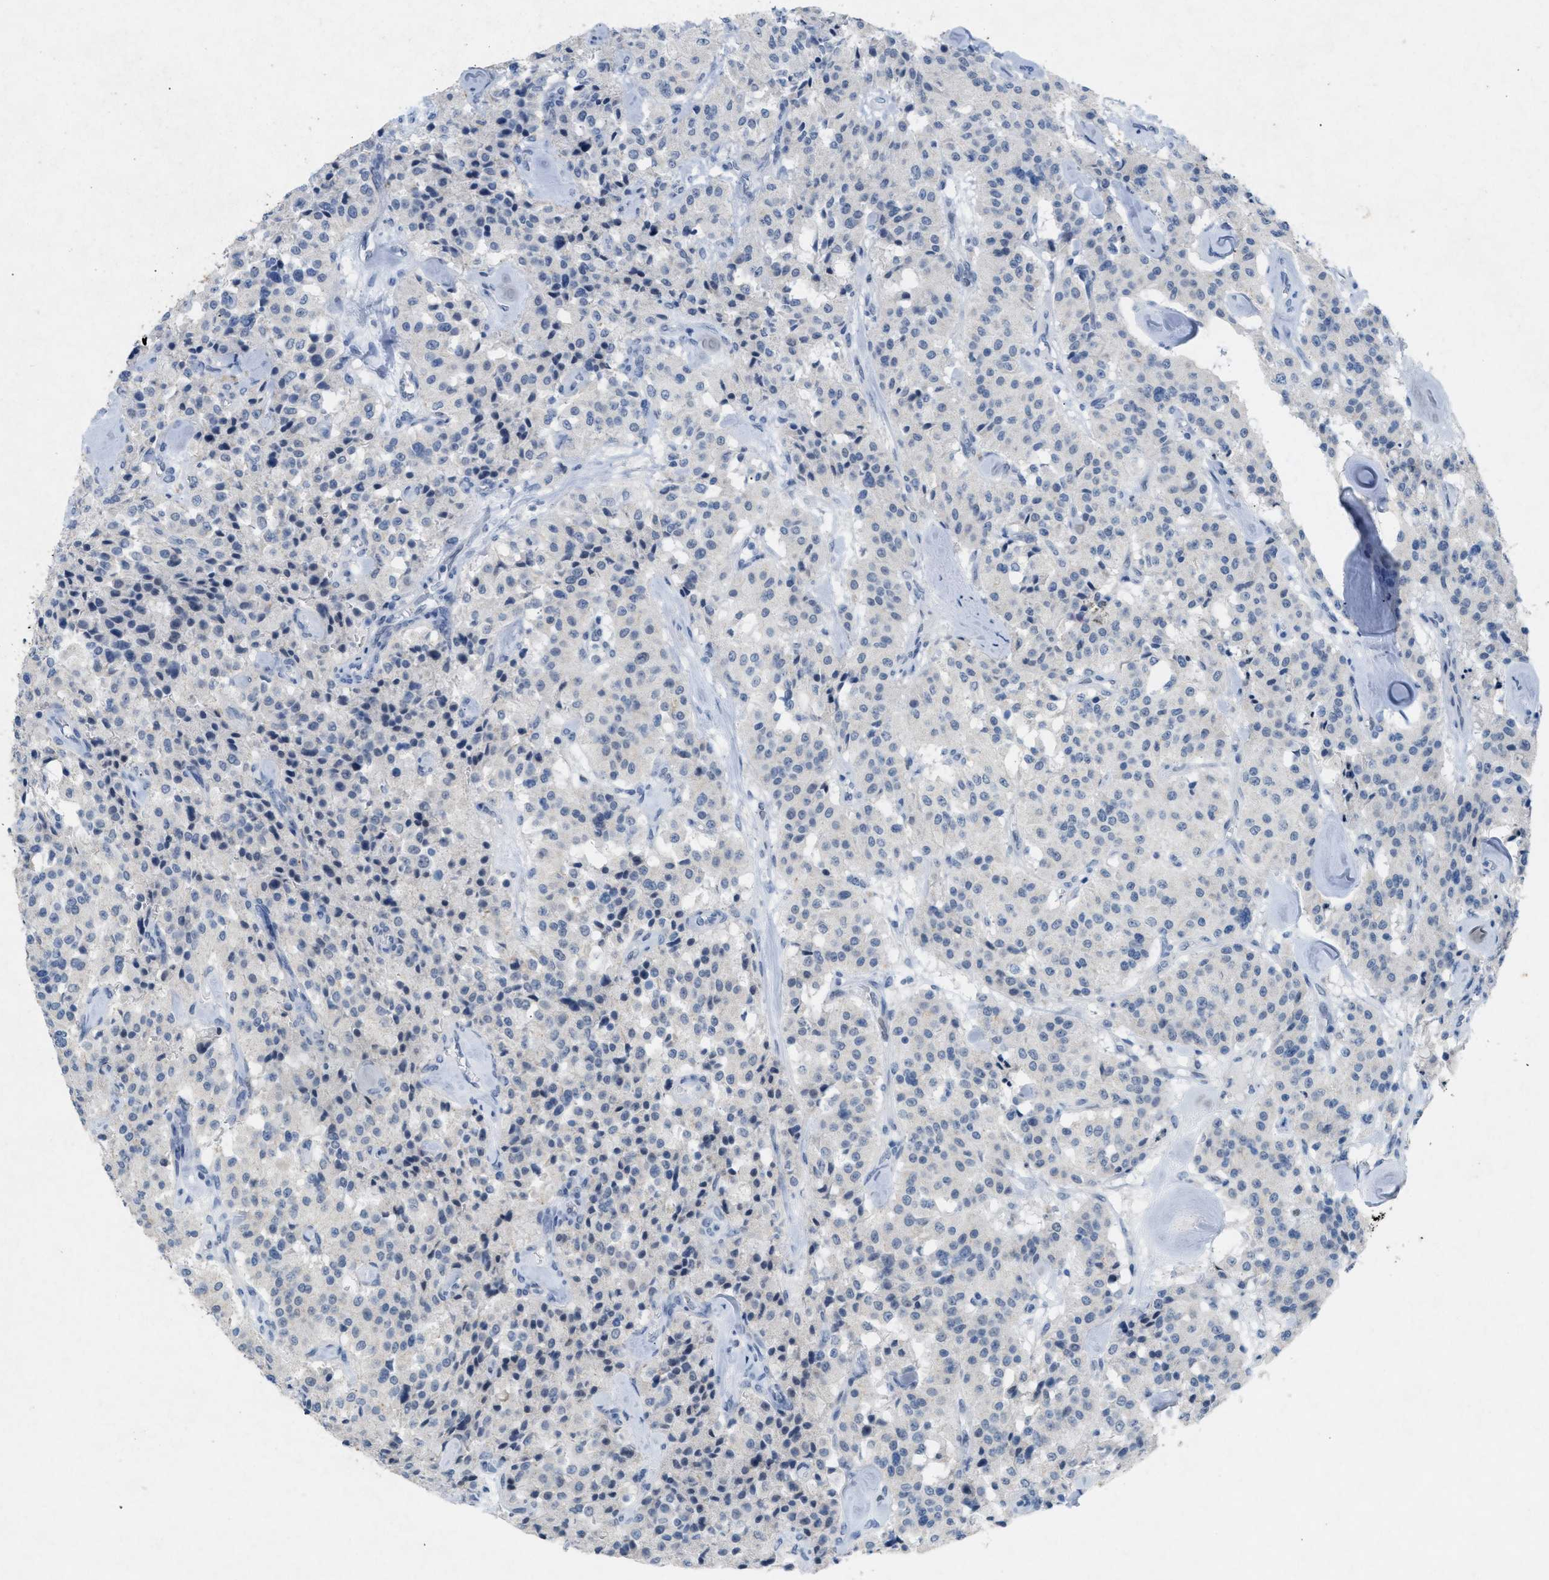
{"staining": {"intensity": "negative", "quantity": "none", "location": "none"}, "tissue": "carcinoid", "cell_type": "Tumor cells", "image_type": "cancer", "snomed": [{"axis": "morphology", "description": "Carcinoid, malignant, NOS"}, {"axis": "topography", "description": "Lung"}], "caption": "This histopathology image is of carcinoid stained with IHC to label a protein in brown with the nuclei are counter-stained blue. There is no staining in tumor cells.", "gene": "TASOR", "patient": {"sex": "male", "age": 30}}